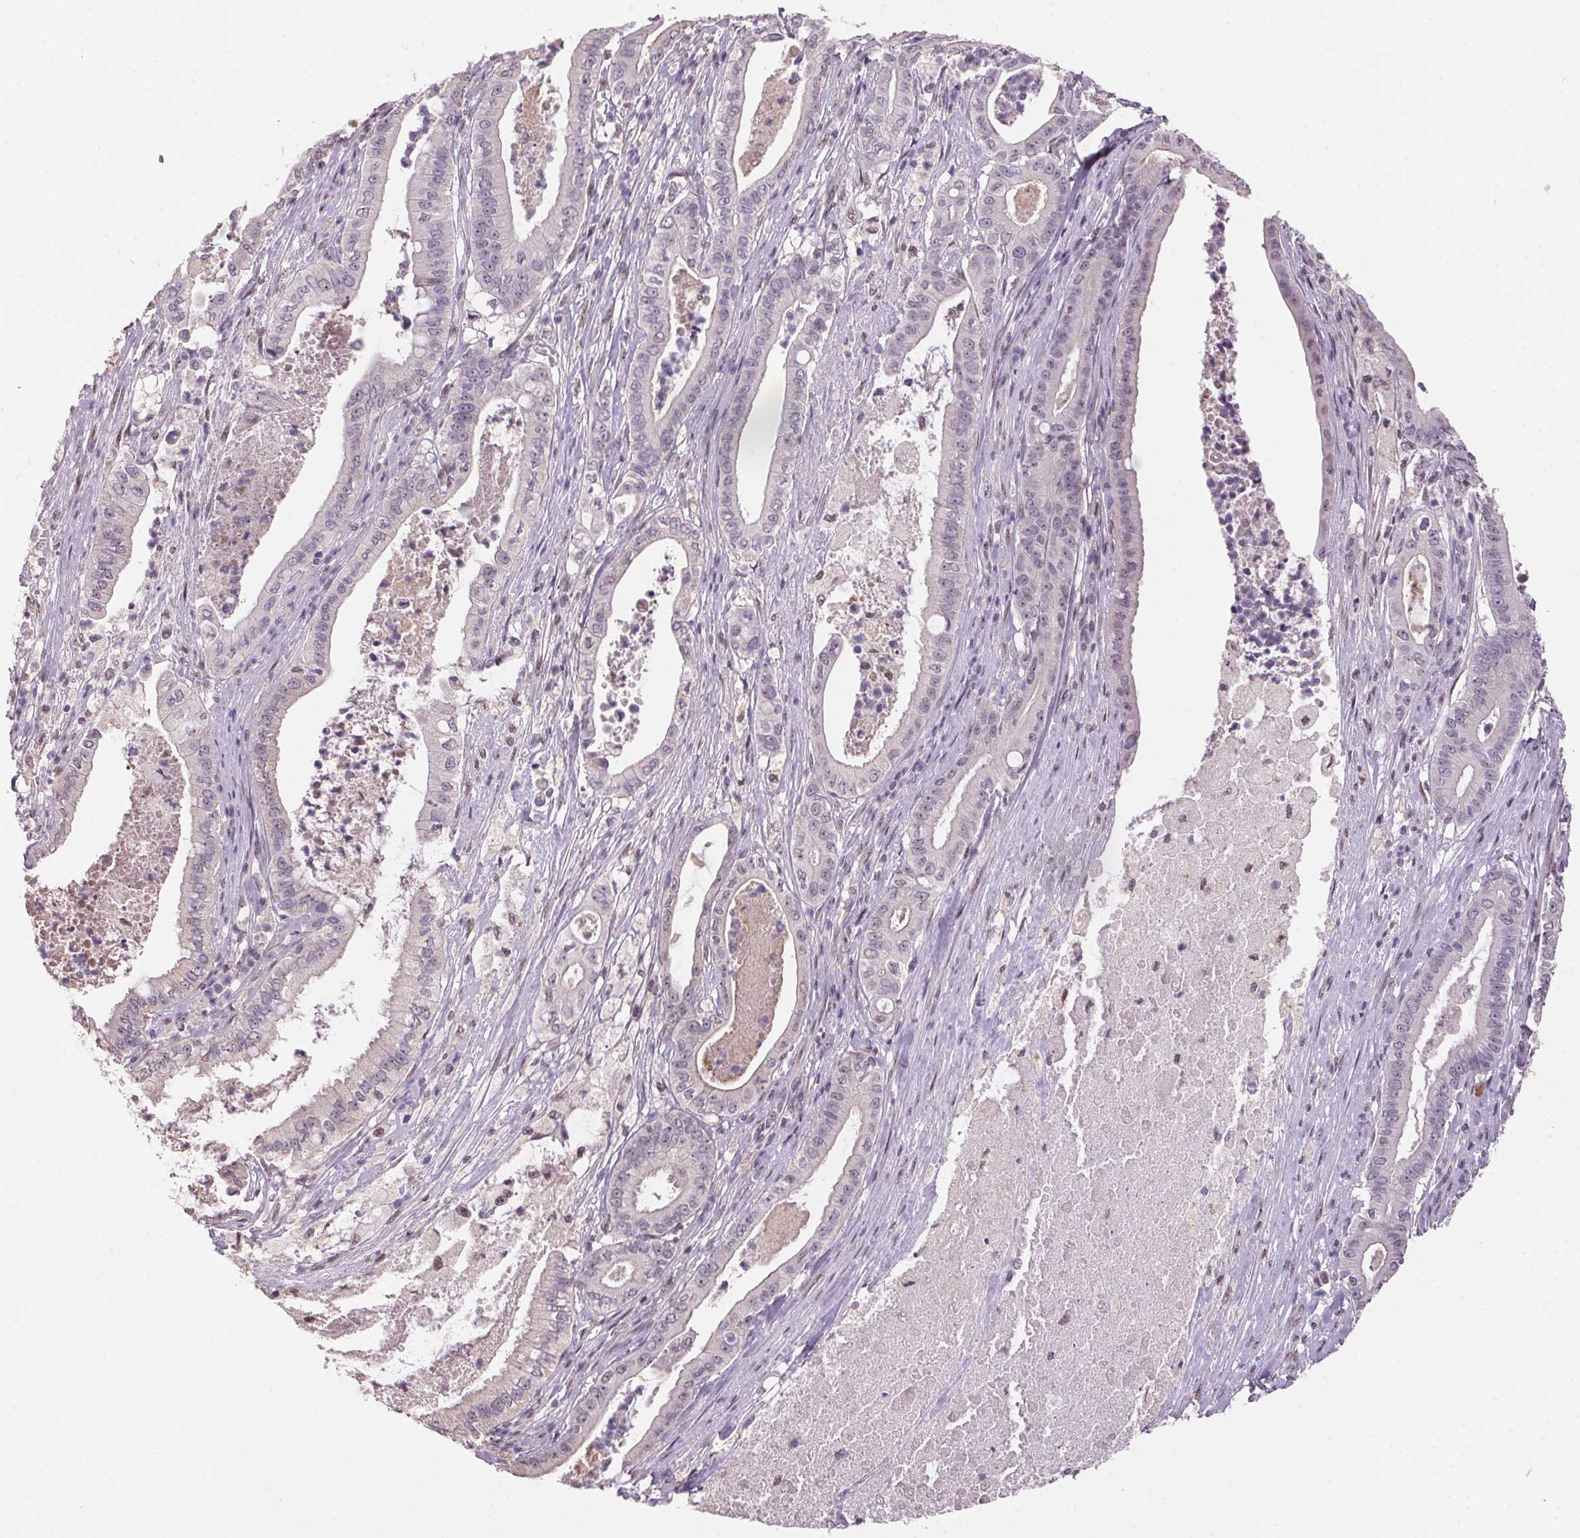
{"staining": {"intensity": "negative", "quantity": "none", "location": "none"}, "tissue": "pancreatic cancer", "cell_type": "Tumor cells", "image_type": "cancer", "snomed": [{"axis": "morphology", "description": "Adenocarcinoma, NOS"}, {"axis": "topography", "description": "Pancreas"}], "caption": "High power microscopy image of an immunohistochemistry (IHC) histopathology image of pancreatic cancer, revealing no significant staining in tumor cells. (DAB immunohistochemistry (IHC), high magnification).", "gene": "ZBTB4", "patient": {"sex": "male", "age": 71}}